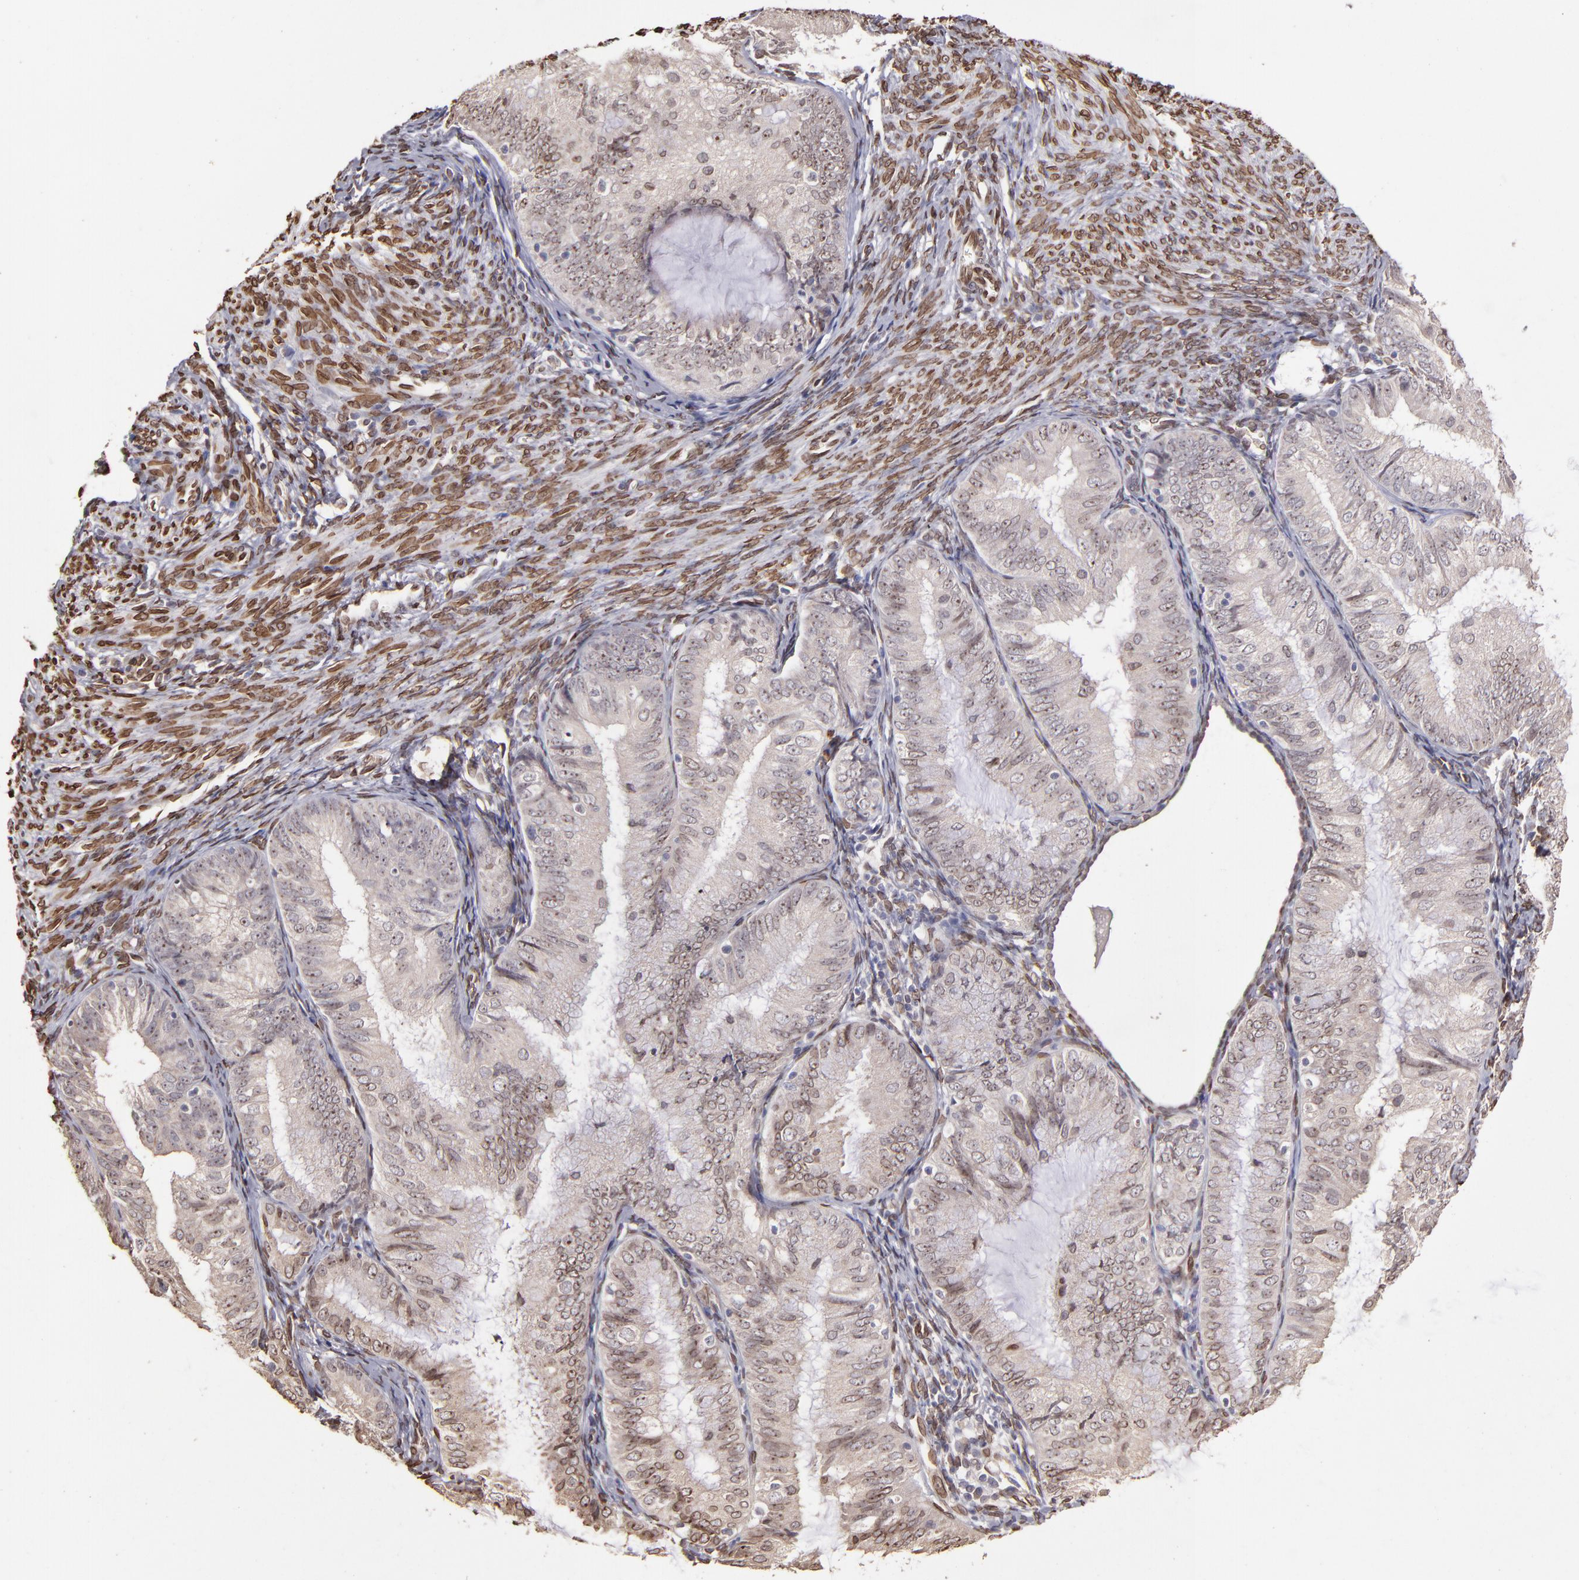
{"staining": {"intensity": "weak", "quantity": "<25%", "location": "cytoplasmic/membranous,nuclear"}, "tissue": "endometrial cancer", "cell_type": "Tumor cells", "image_type": "cancer", "snomed": [{"axis": "morphology", "description": "Adenocarcinoma, NOS"}, {"axis": "topography", "description": "Endometrium"}], "caption": "Tumor cells are negative for brown protein staining in endometrial cancer.", "gene": "PUM3", "patient": {"sex": "female", "age": 66}}